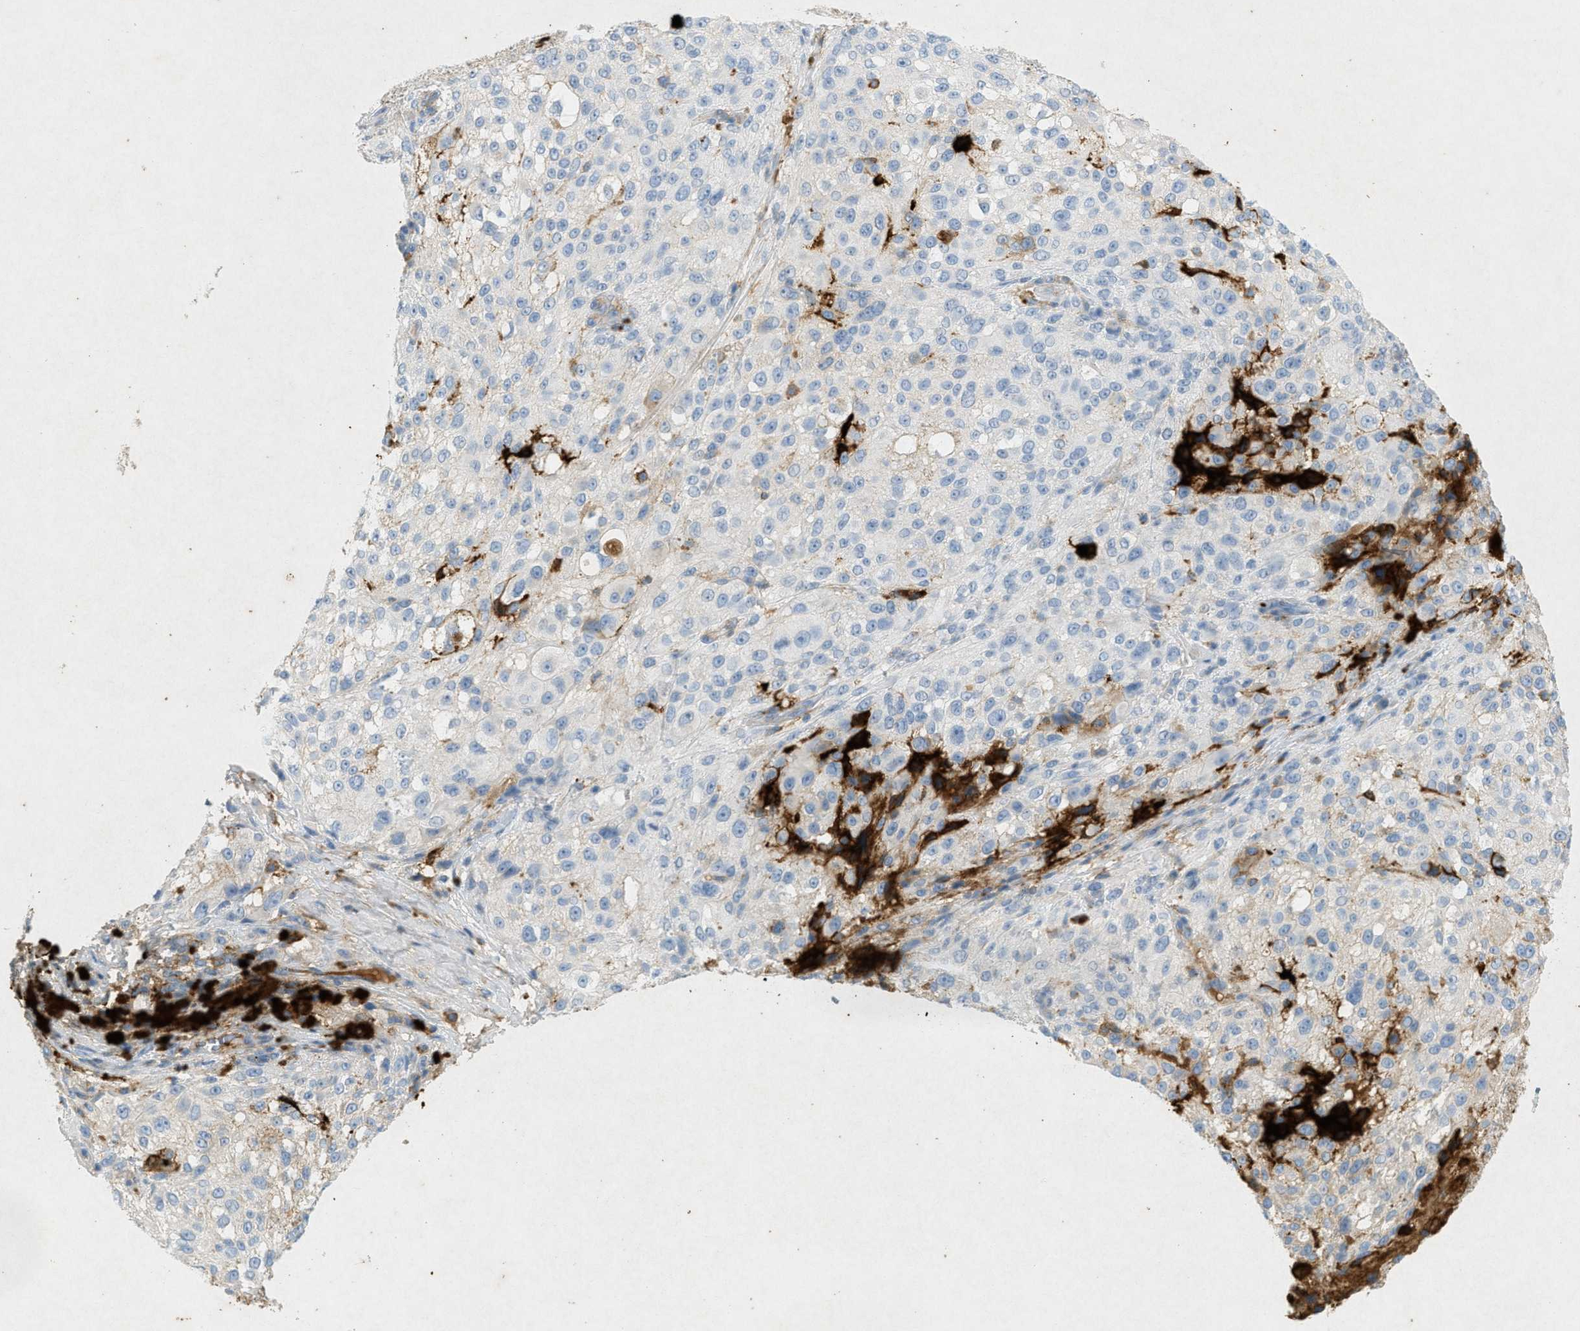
{"staining": {"intensity": "negative", "quantity": "none", "location": "none"}, "tissue": "melanoma", "cell_type": "Tumor cells", "image_type": "cancer", "snomed": [{"axis": "morphology", "description": "Necrosis, NOS"}, {"axis": "morphology", "description": "Malignant melanoma, NOS"}, {"axis": "topography", "description": "Skin"}], "caption": "Image shows no significant protein positivity in tumor cells of melanoma. The staining is performed using DAB (3,3'-diaminobenzidine) brown chromogen with nuclei counter-stained in using hematoxylin.", "gene": "F2", "patient": {"sex": "female", "age": 87}}